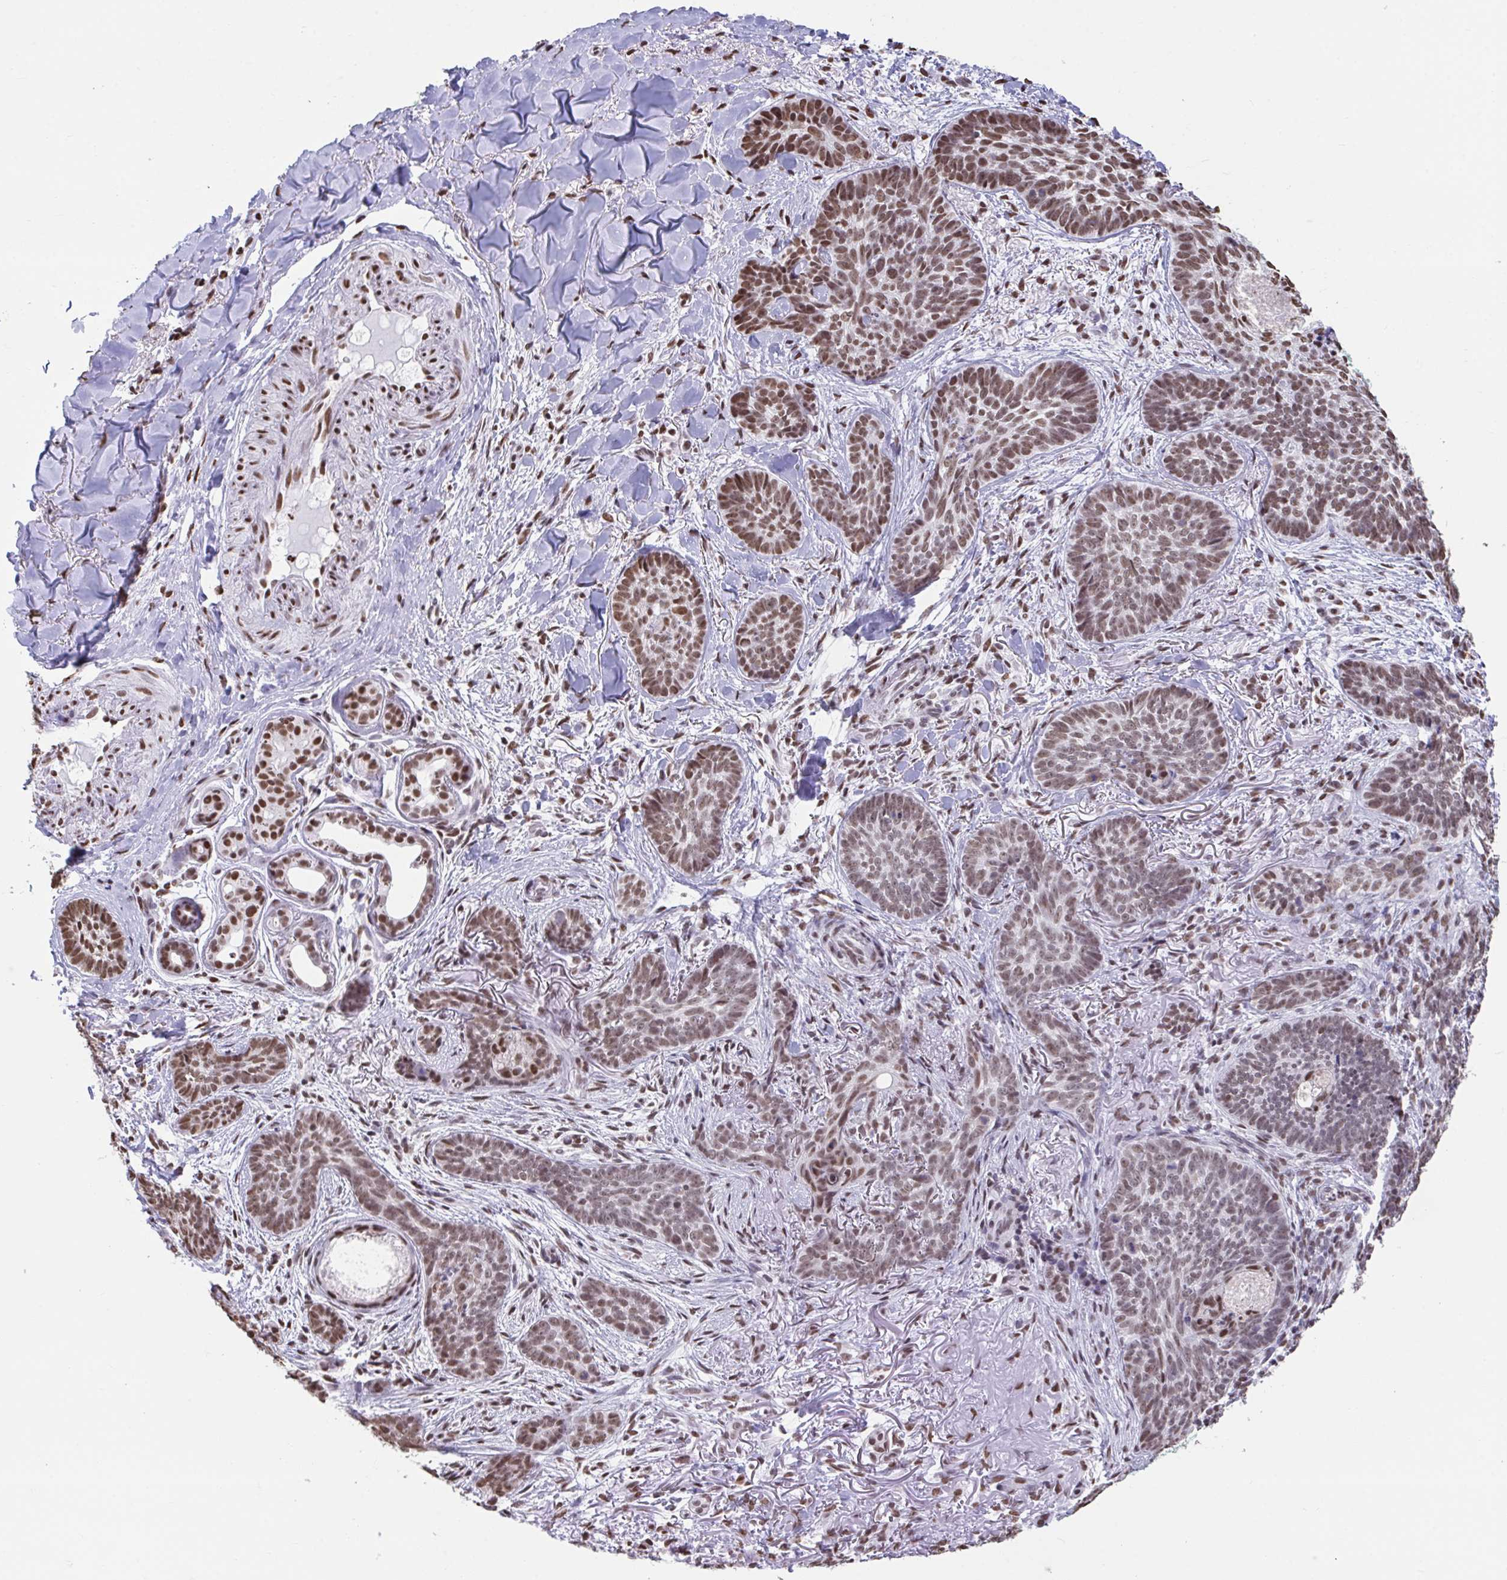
{"staining": {"intensity": "moderate", "quantity": ">75%", "location": "nuclear"}, "tissue": "skin cancer", "cell_type": "Tumor cells", "image_type": "cancer", "snomed": [{"axis": "morphology", "description": "Basal cell carcinoma"}, {"axis": "topography", "description": "Skin"}, {"axis": "topography", "description": "Skin of face"}], "caption": "Human skin basal cell carcinoma stained with a protein marker reveals moderate staining in tumor cells.", "gene": "HNRNPDL", "patient": {"sex": "male", "age": 88}}